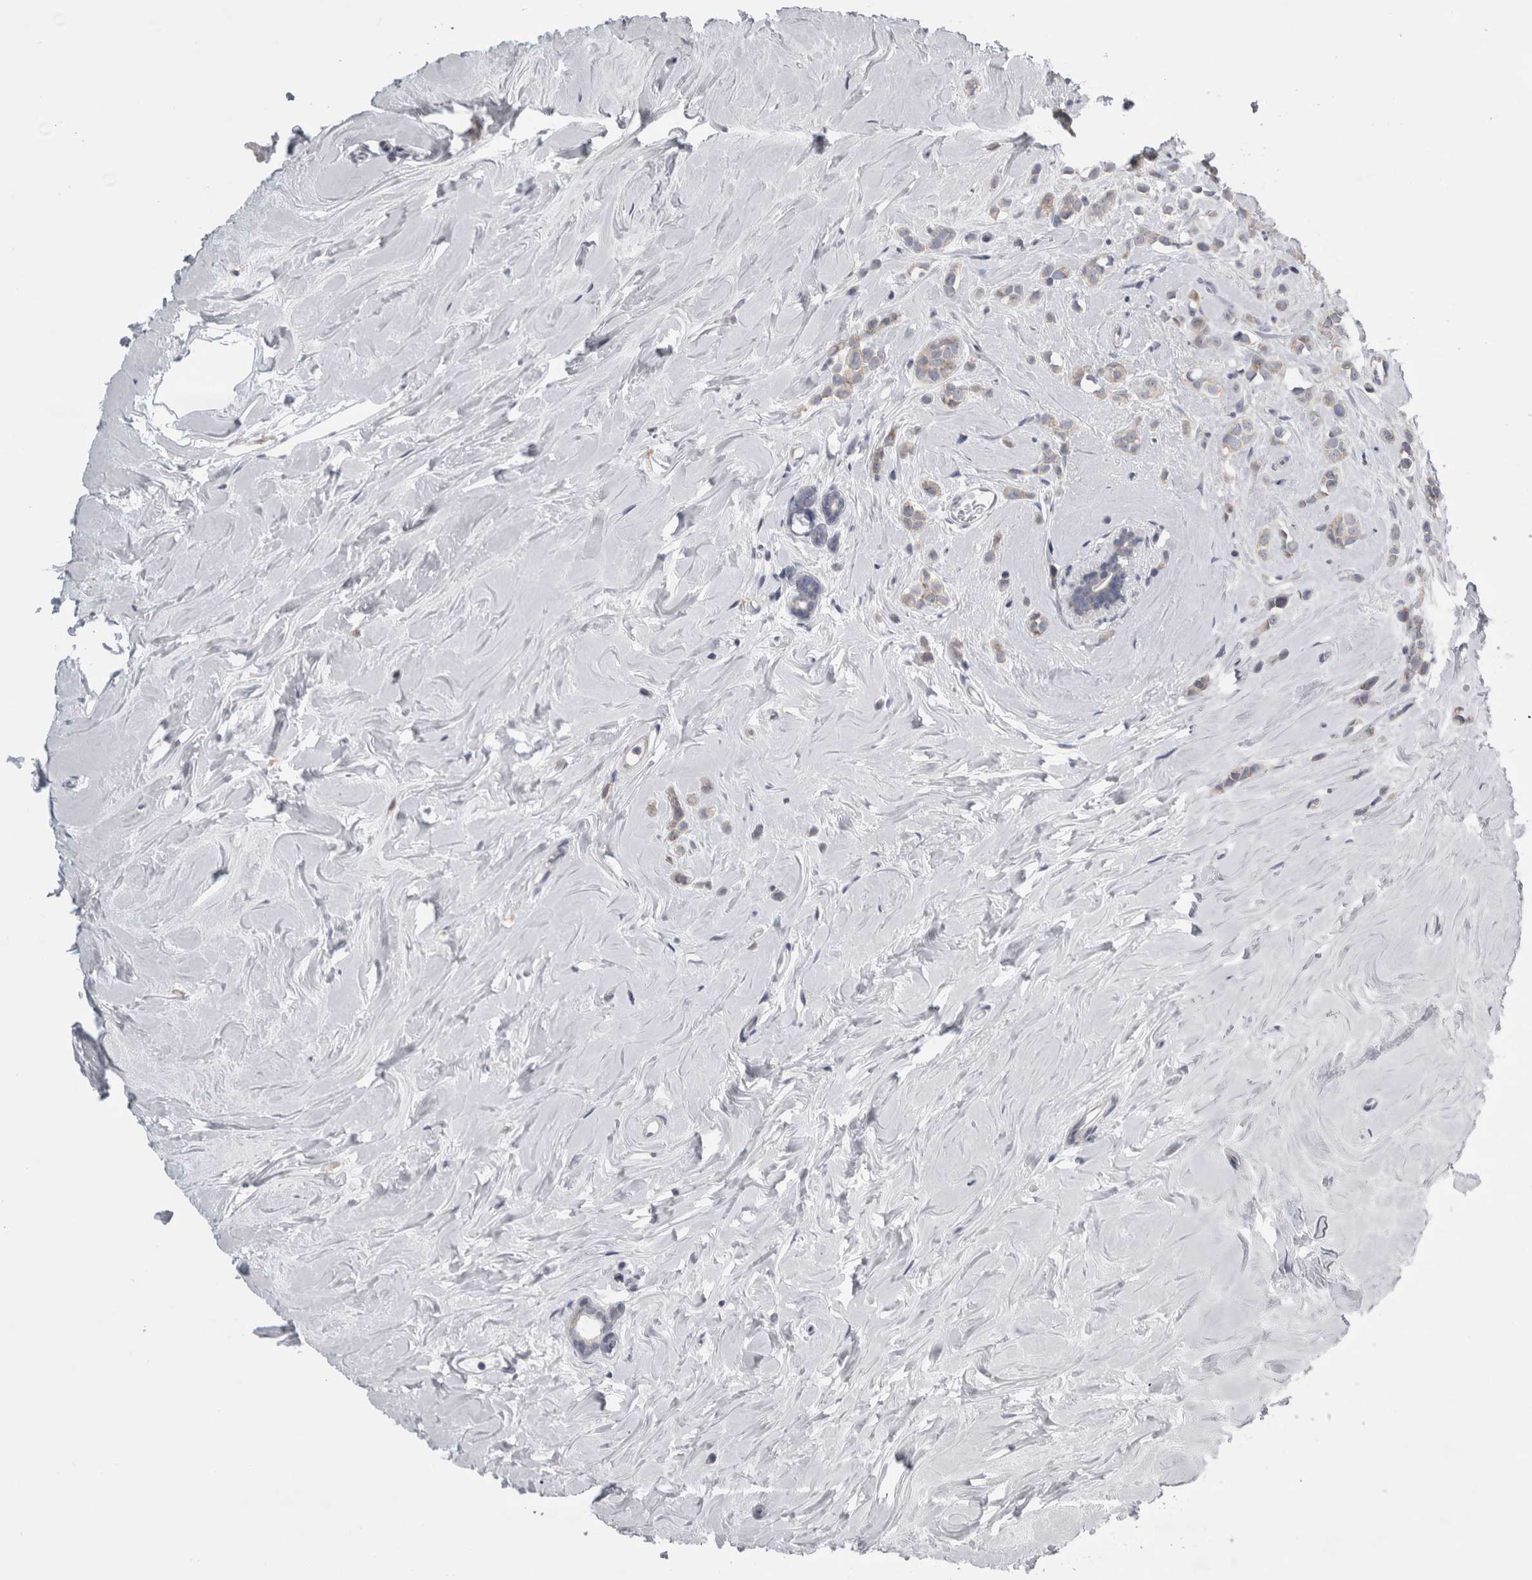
{"staining": {"intensity": "weak", "quantity": "25%-75%", "location": "cytoplasmic/membranous"}, "tissue": "breast cancer", "cell_type": "Tumor cells", "image_type": "cancer", "snomed": [{"axis": "morphology", "description": "Lobular carcinoma"}, {"axis": "topography", "description": "Breast"}], "caption": "Brown immunohistochemical staining in human breast cancer shows weak cytoplasmic/membranous expression in about 25%-75% of tumor cells. (DAB (3,3'-diaminobenzidine) IHC with brightfield microscopy, high magnification).", "gene": "PRRC2C", "patient": {"sex": "female", "age": 47}}